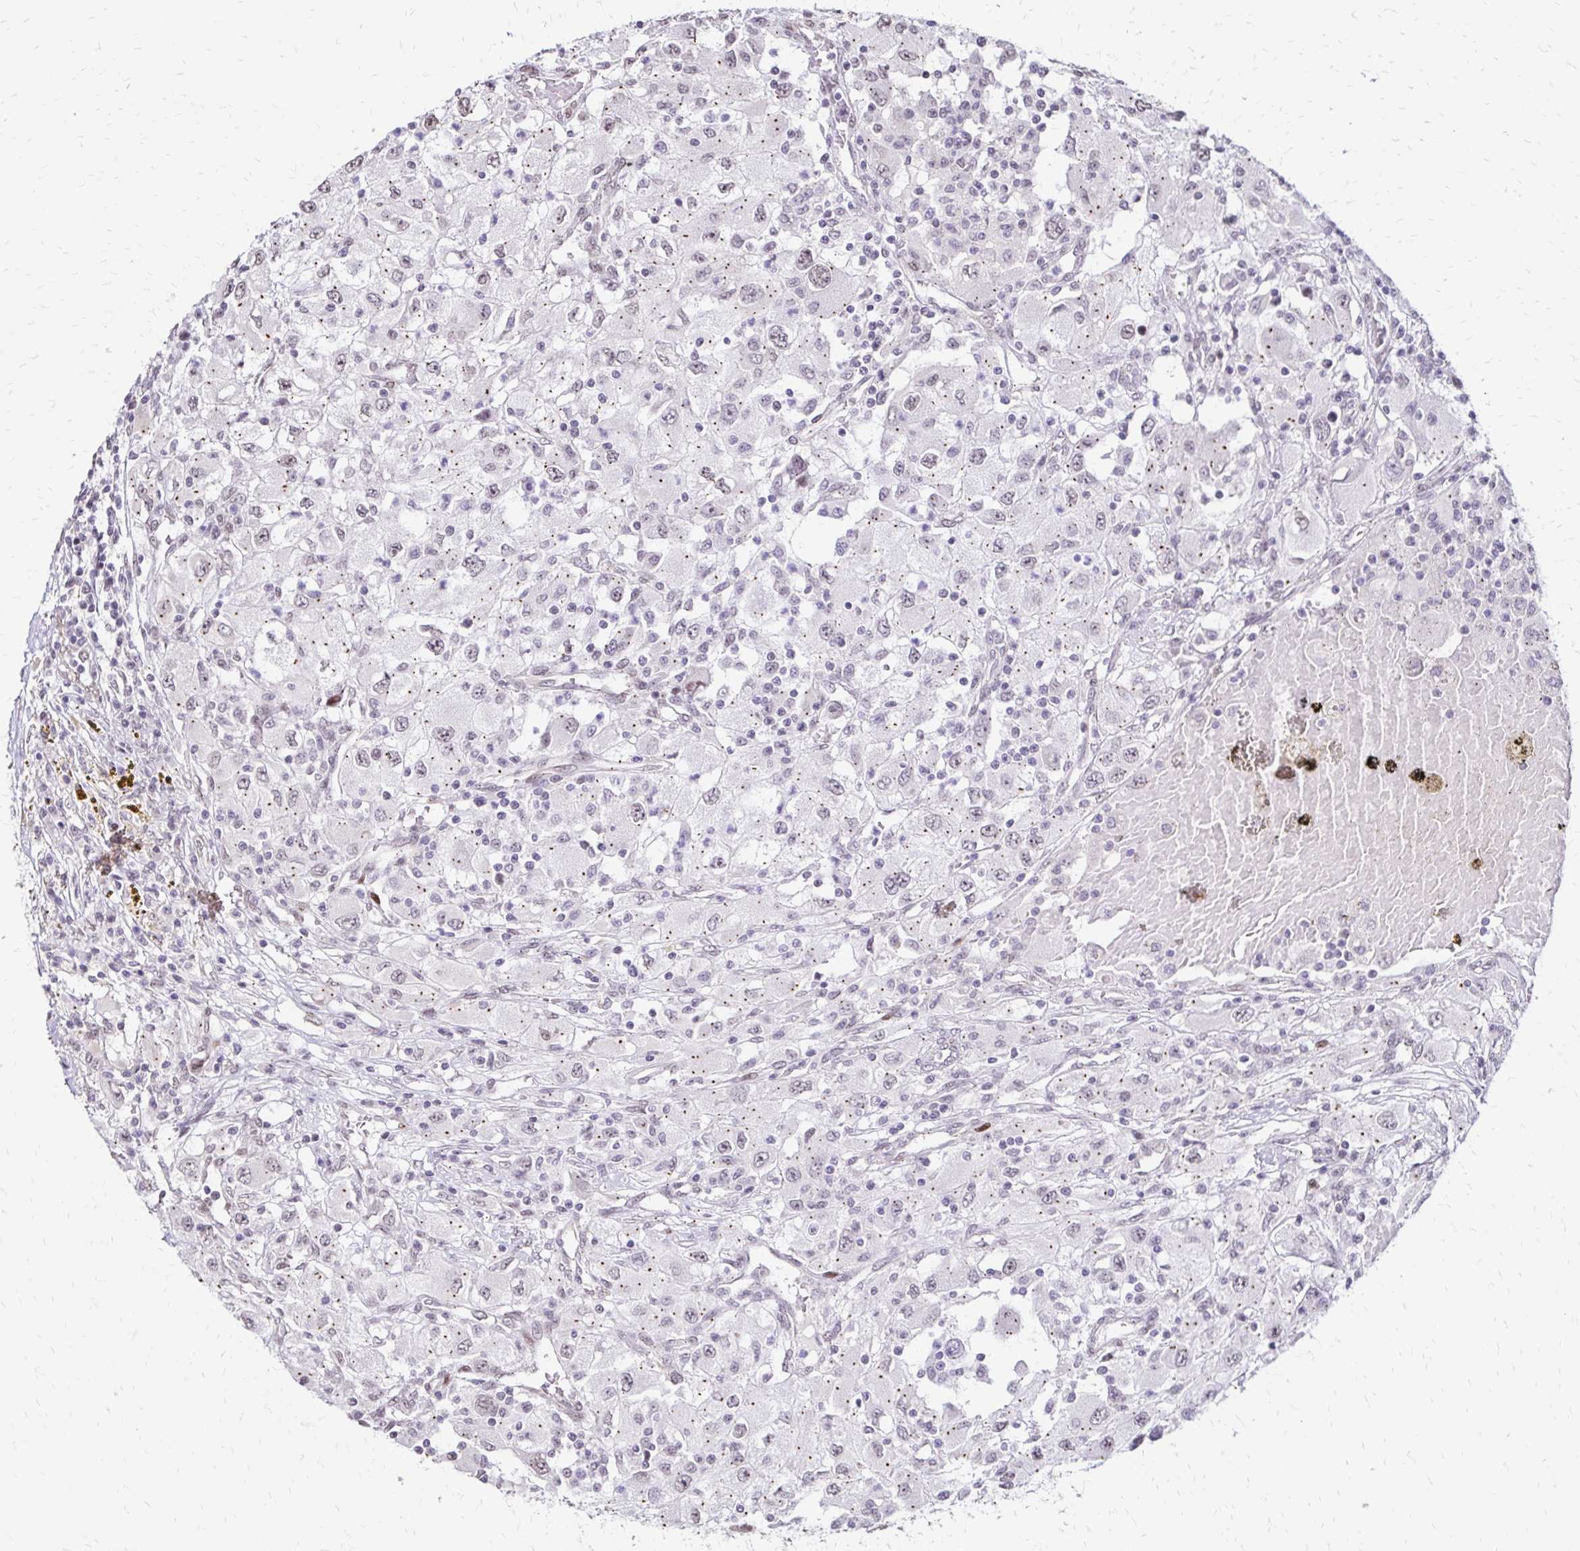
{"staining": {"intensity": "weak", "quantity": ">75%", "location": "cytoplasmic/membranous"}, "tissue": "renal cancer", "cell_type": "Tumor cells", "image_type": "cancer", "snomed": [{"axis": "morphology", "description": "Adenocarcinoma, NOS"}, {"axis": "topography", "description": "Kidney"}], "caption": "Human renal cancer (adenocarcinoma) stained with a protein marker reveals weak staining in tumor cells.", "gene": "TOB1", "patient": {"sex": "female", "age": 67}}